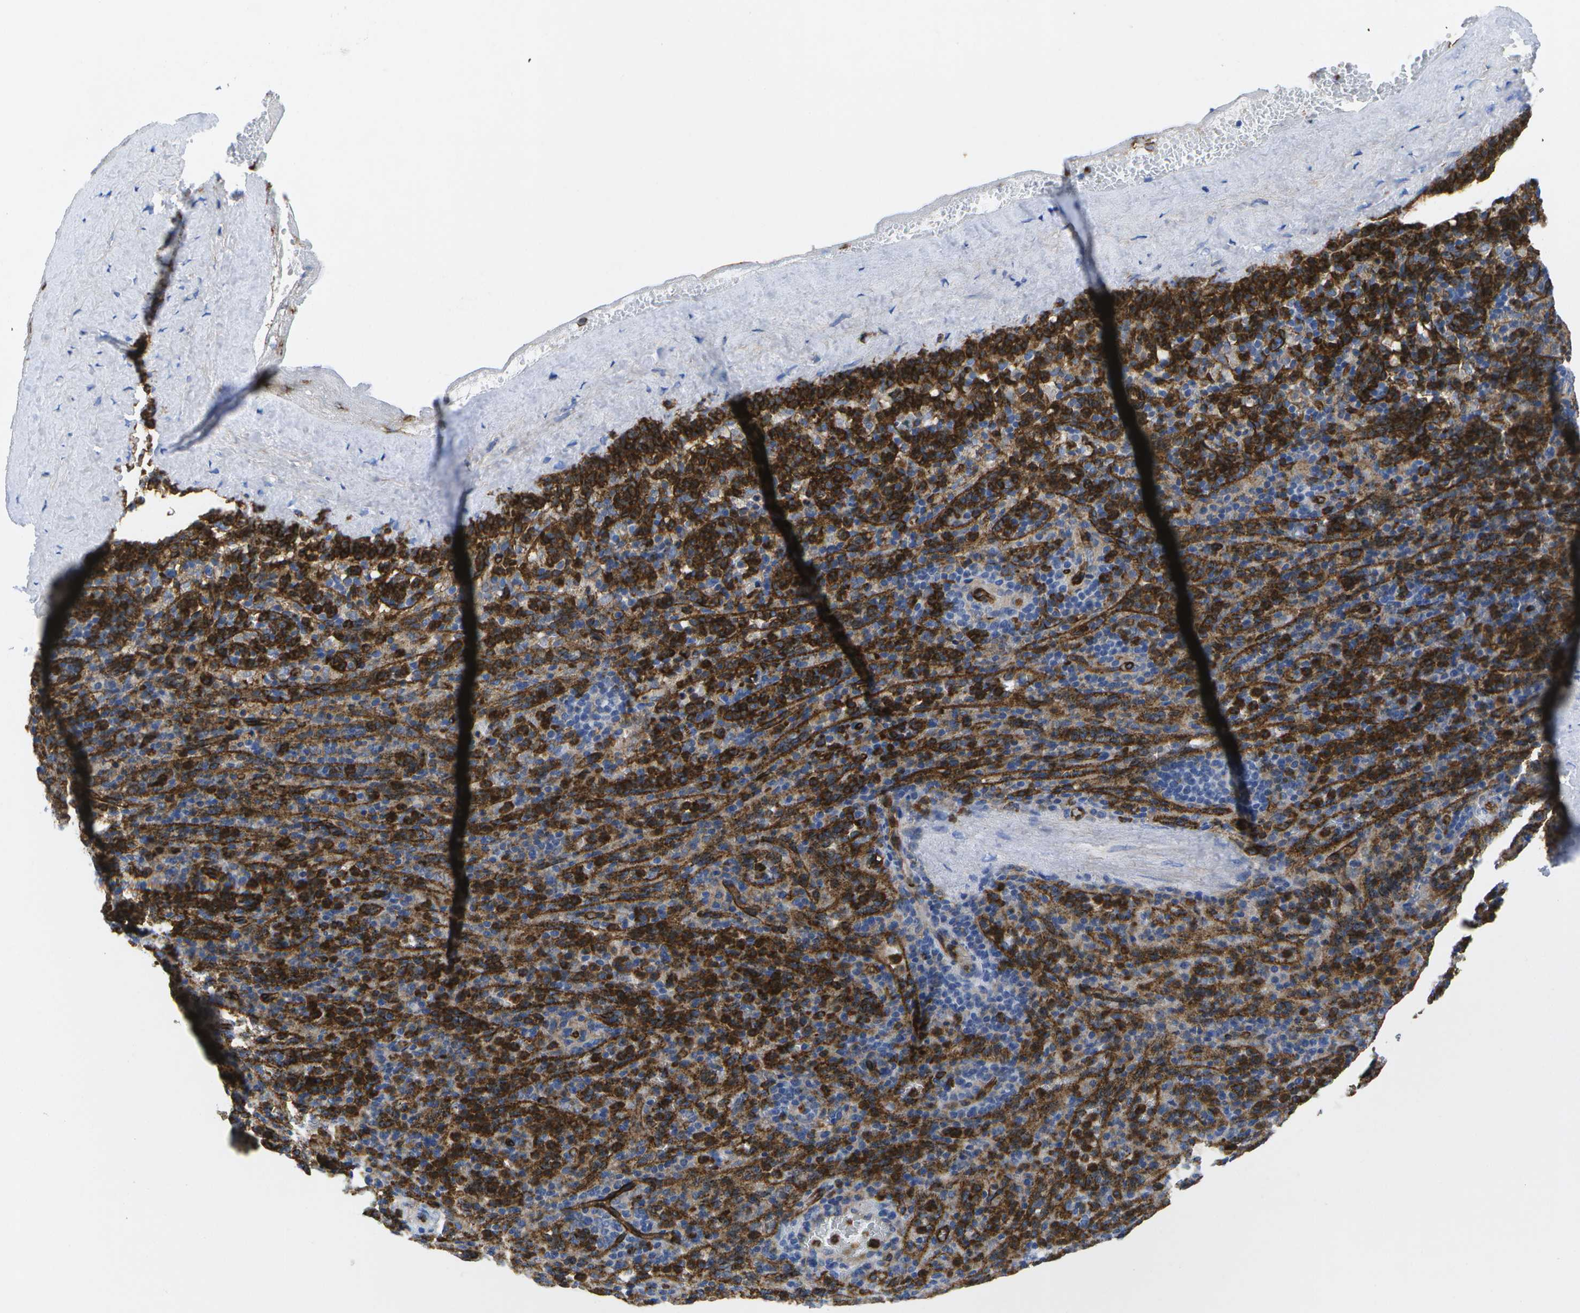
{"staining": {"intensity": "strong", "quantity": "25%-75%", "location": "cytoplasmic/membranous"}, "tissue": "spleen", "cell_type": "Cells in red pulp", "image_type": "normal", "snomed": [{"axis": "morphology", "description": "Normal tissue, NOS"}, {"axis": "topography", "description": "Spleen"}], "caption": "This image shows immunohistochemistry staining of unremarkable human spleen, with high strong cytoplasmic/membranous staining in approximately 25%-75% of cells in red pulp.", "gene": "DYSF", "patient": {"sex": "male", "age": 36}}